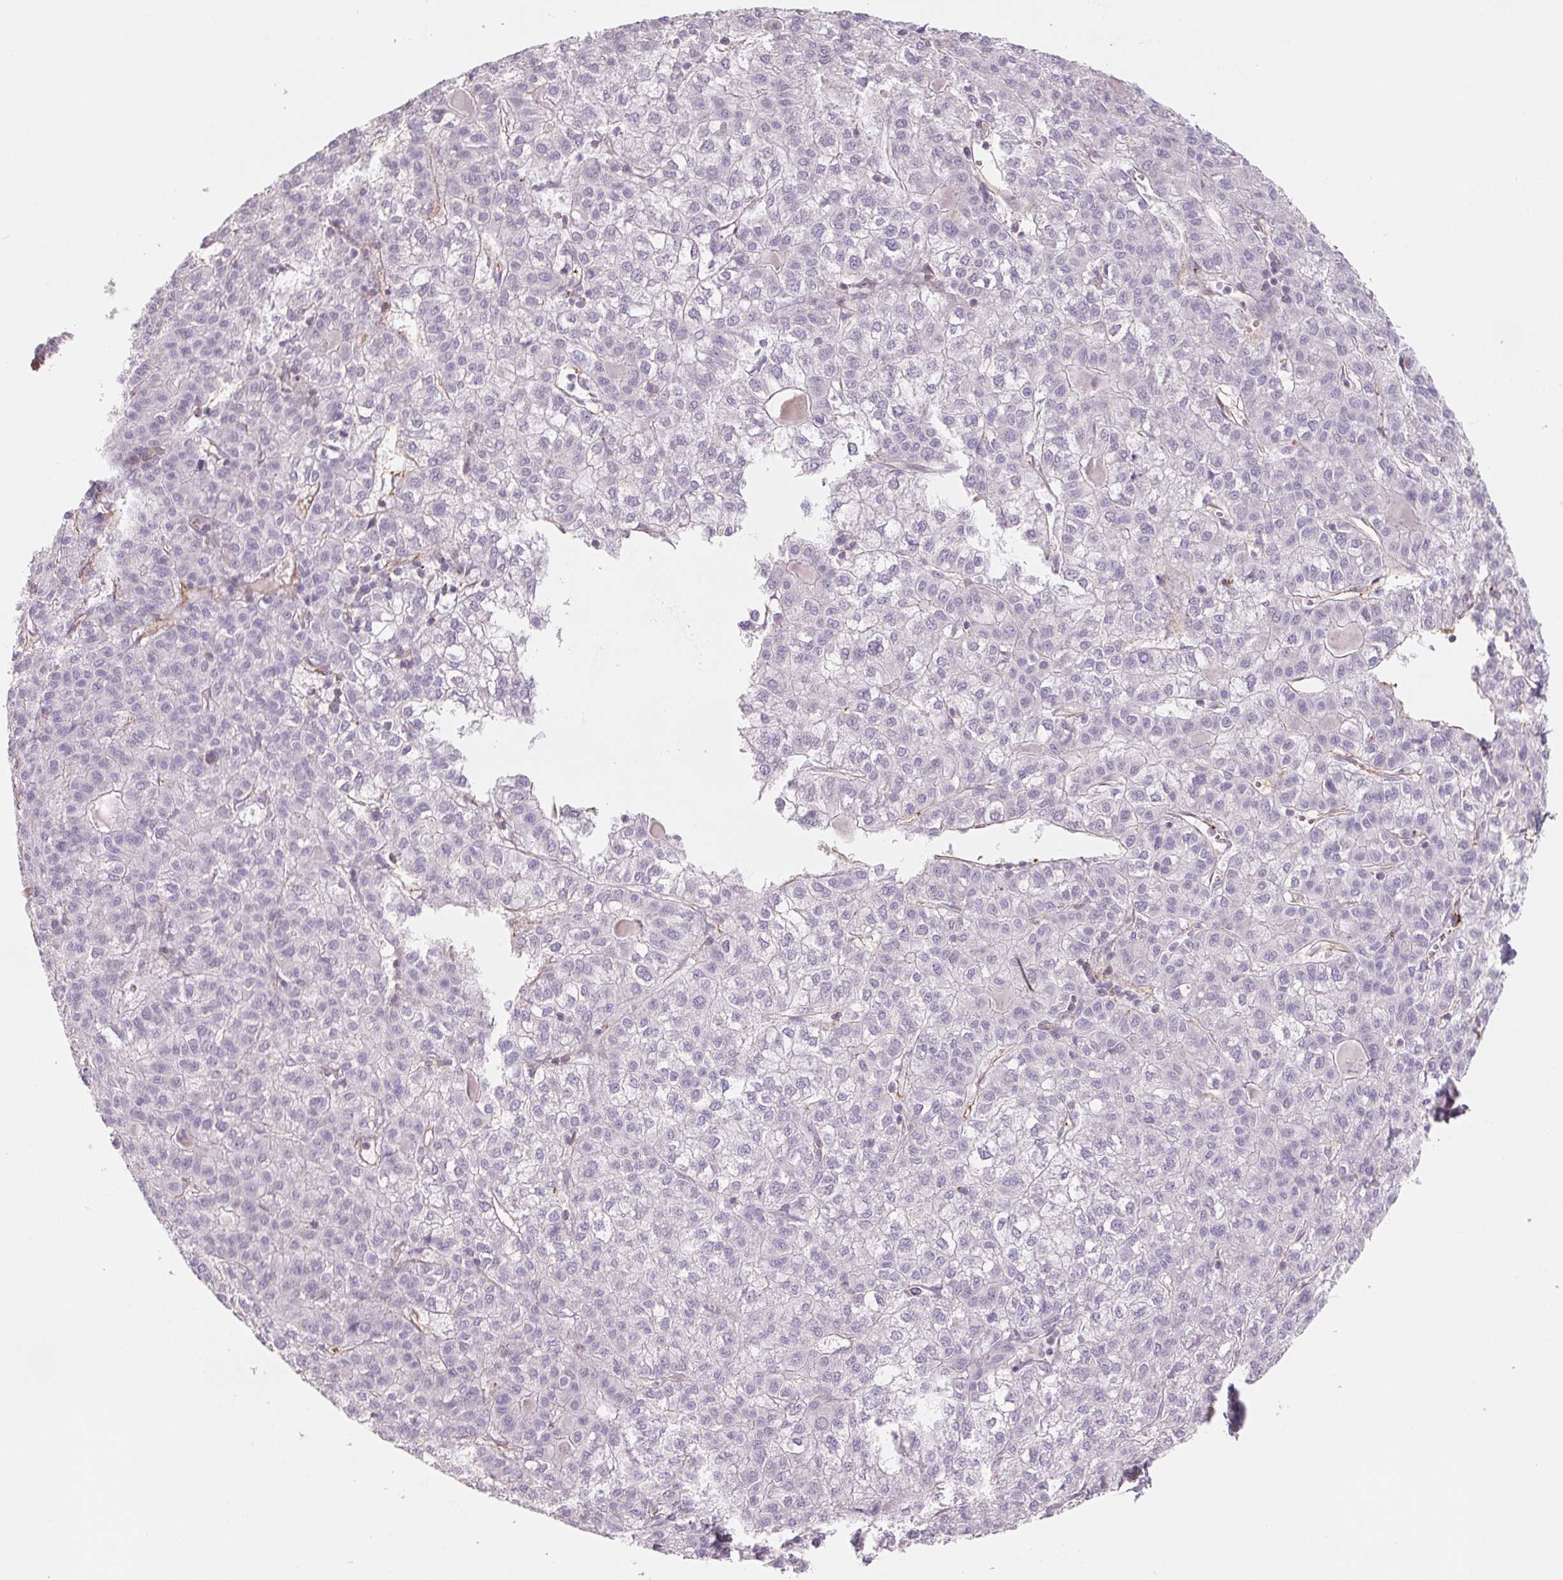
{"staining": {"intensity": "negative", "quantity": "none", "location": "none"}, "tissue": "liver cancer", "cell_type": "Tumor cells", "image_type": "cancer", "snomed": [{"axis": "morphology", "description": "Carcinoma, Hepatocellular, NOS"}, {"axis": "topography", "description": "Liver"}], "caption": "This is a micrograph of immunohistochemistry staining of hepatocellular carcinoma (liver), which shows no positivity in tumor cells. (DAB (3,3'-diaminobenzidine) immunohistochemistry, high magnification).", "gene": "ANKRD13B", "patient": {"sex": "female", "age": 43}}